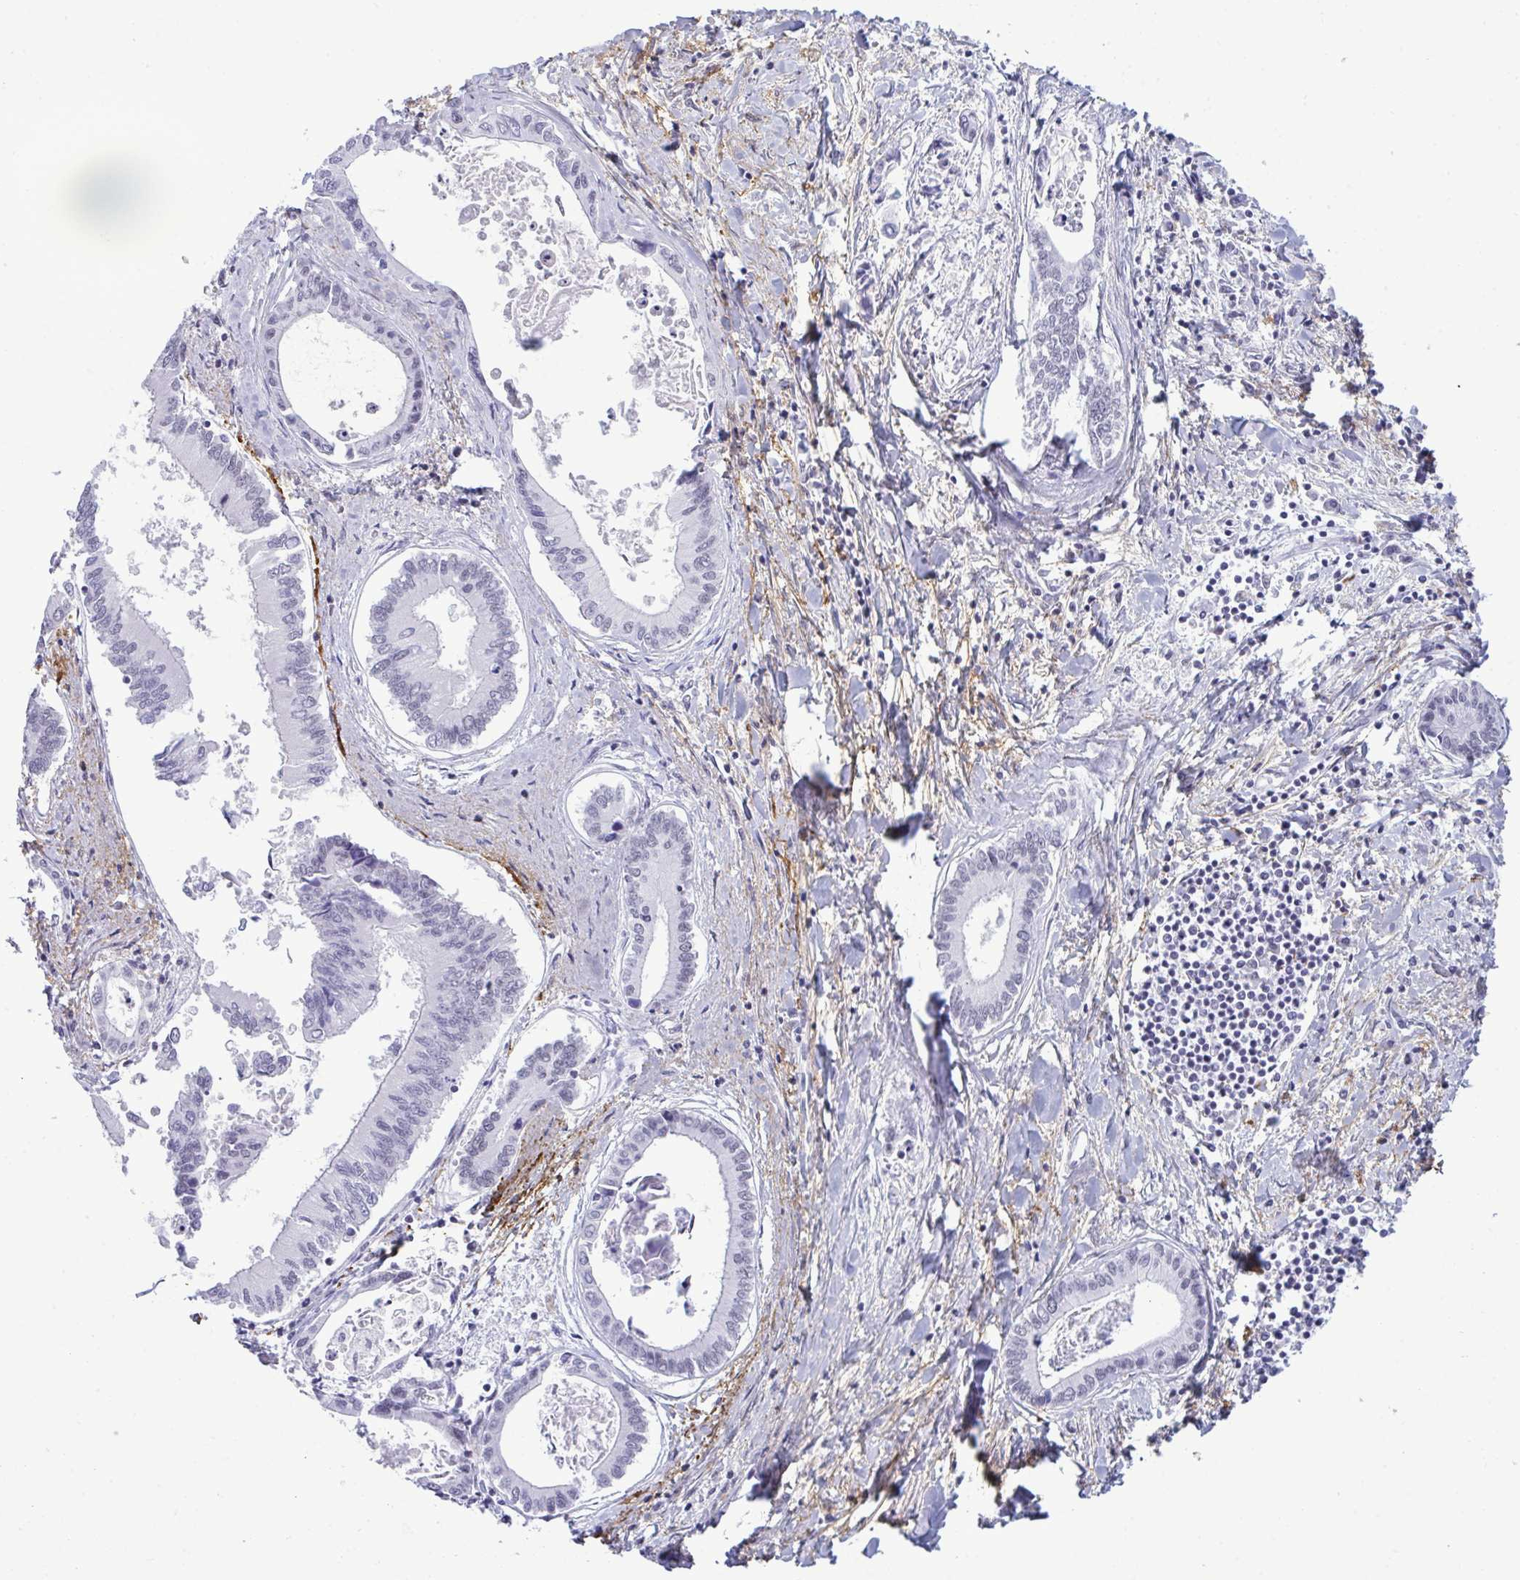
{"staining": {"intensity": "negative", "quantity": "none", "location": "none"}, "tissue": "liver cancer", "cell_type": "Tumor cells", "image_type": "cancer", "snomed": [{"axis": "morphology", "description": "Cholangiocarcinoma"}, {"axis": "topography", "description": "Liver"}], "caption": "Tumor cells show no significant staining in liver cancer.", "gene": "ELN", "patient": {"sex": "male", "age": 66}}